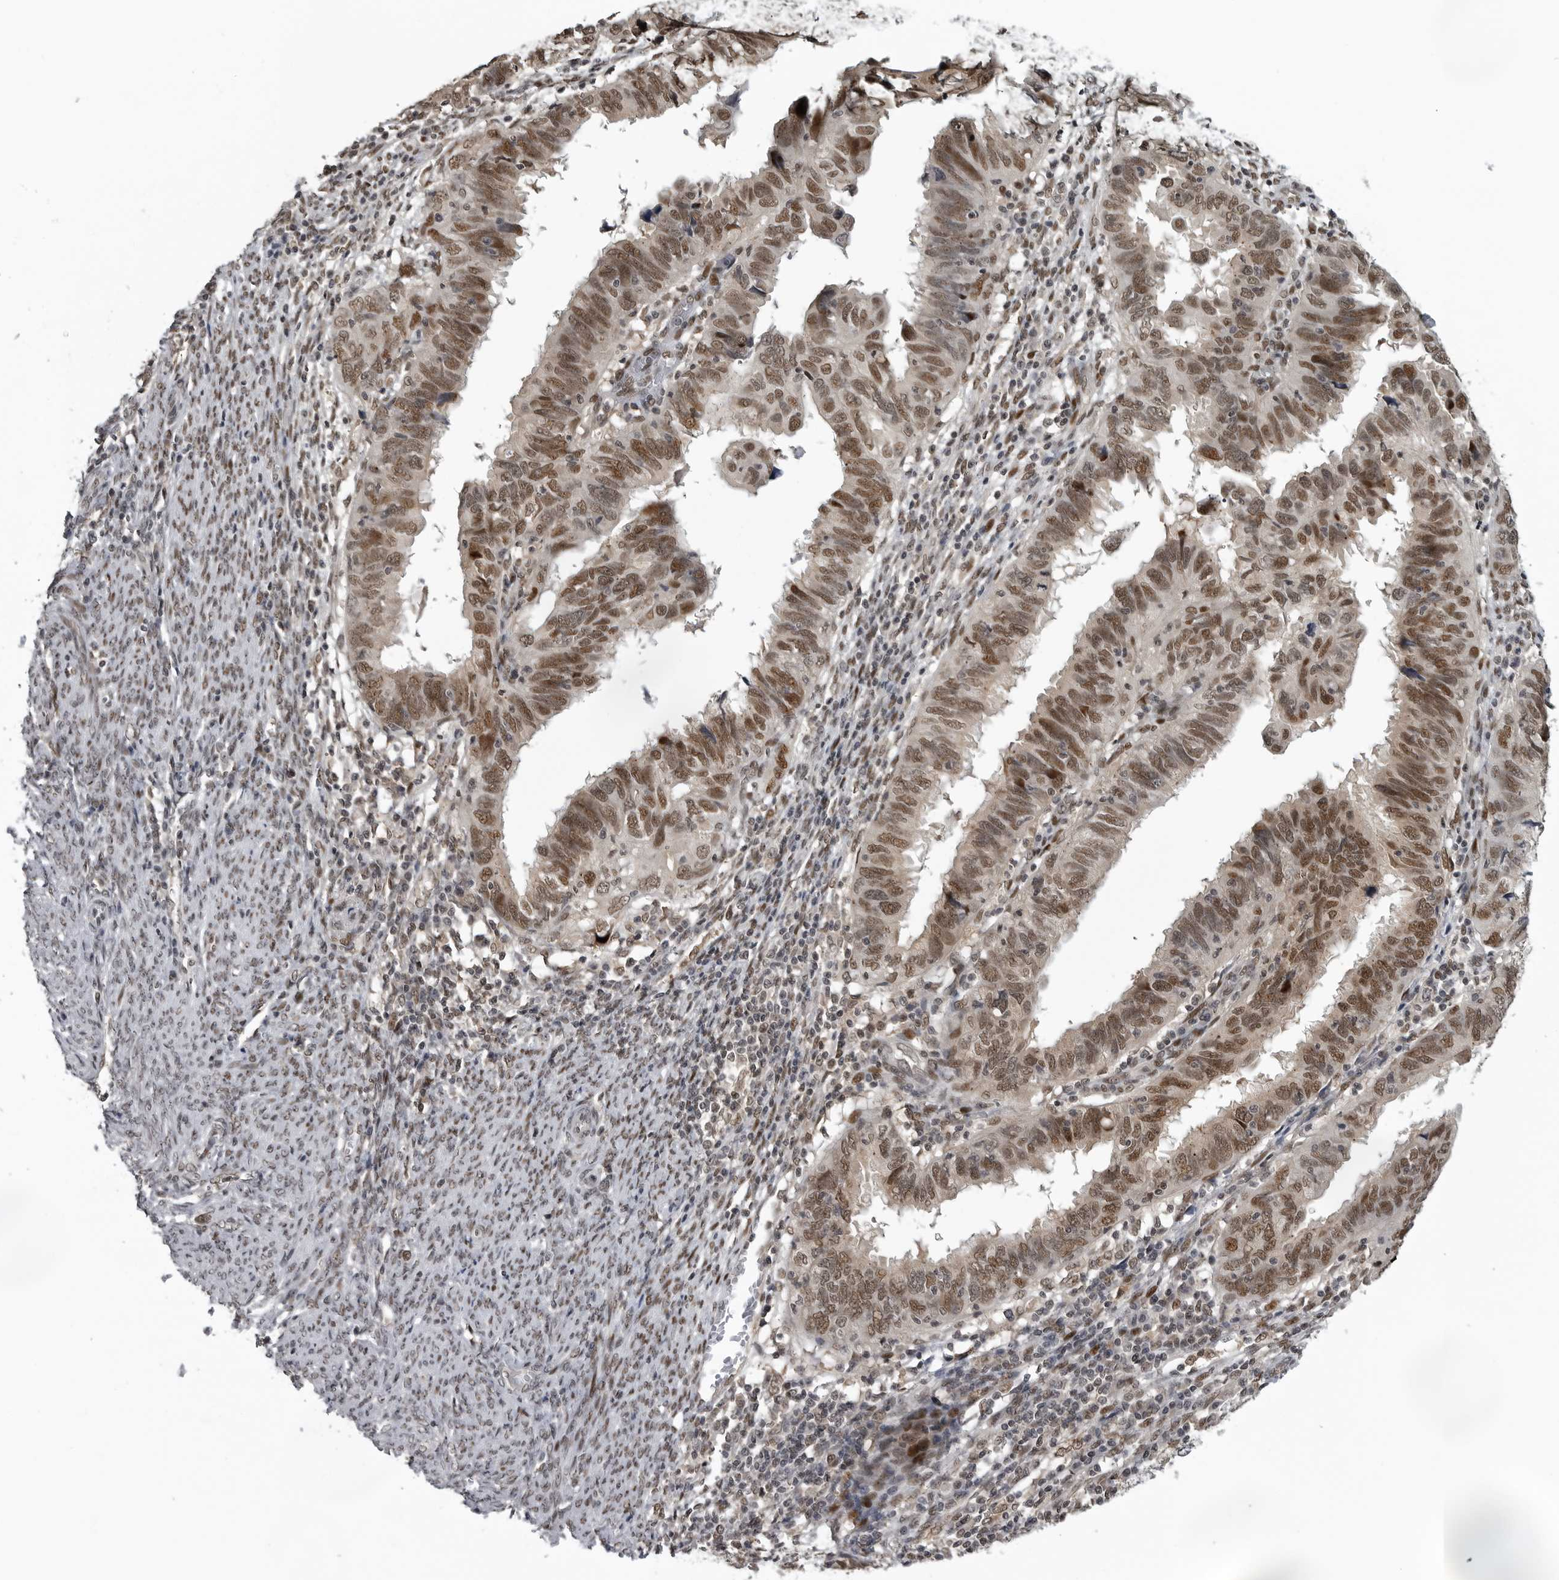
{"staining": {"intensity": "moderate", "quantity": ">75%", "location": "nuclear"}, "tissue": "endometrial cancer", "cell_type": "Tumor cells", "image_type": "cancer", "snomed": [{"axis": "morphology", "description": "Adenocarcinoma, NOS"}, {"axis": "topography", "description": "Uterus"}], "caption": "DAB immunohistochemical staining of human adenocarcinoma (endometrial) displays moderate nuclear protein positivity in about >75% of tumor cells. The staining was performed using DAB (3,3'-diaminobenzidine) to visualize the protein expression in brown, while the nuclei were stained in blue with hematoxylin (Magnification: 20x).", "gene": "C8orf58", "patient": {"sex": "female", "age": 77}}